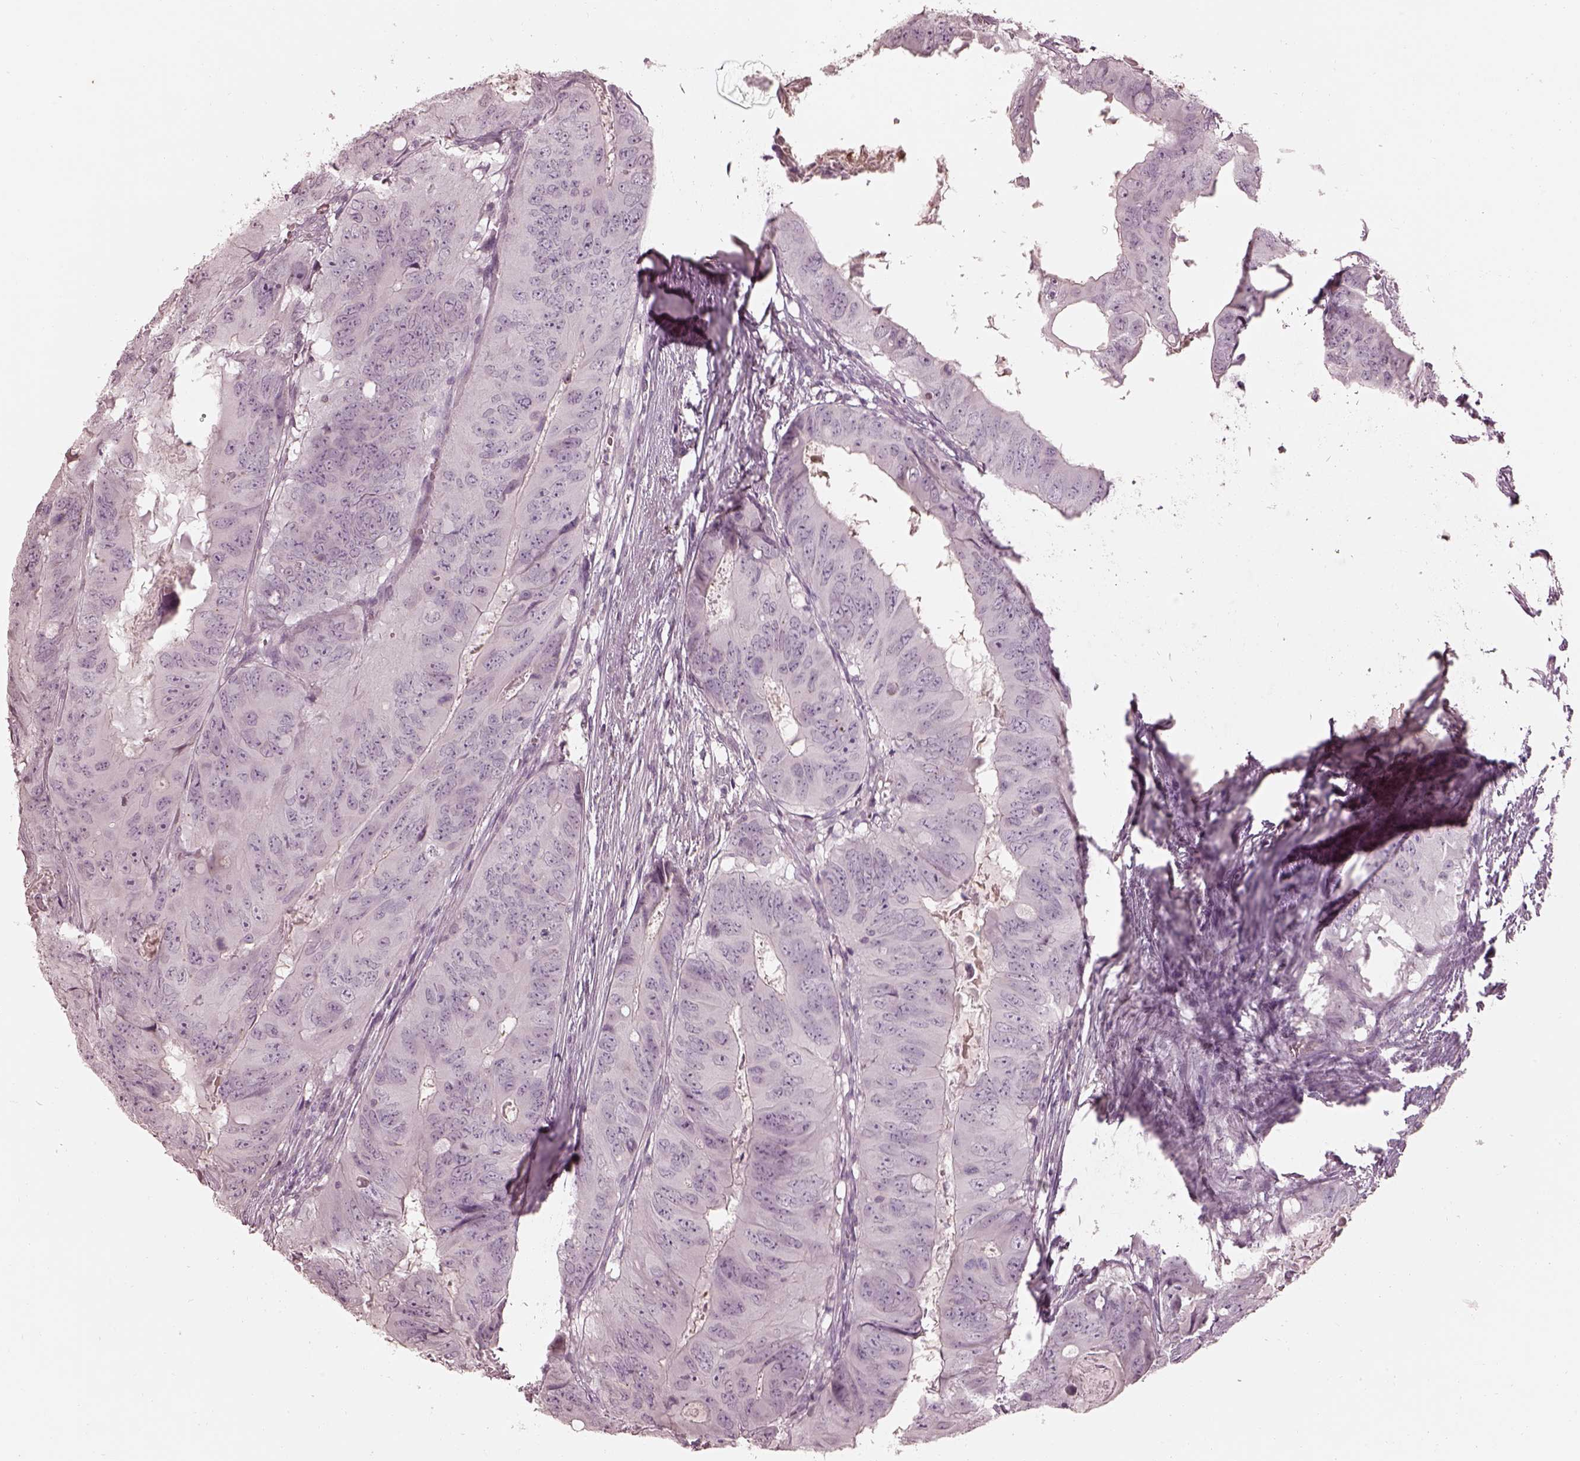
{"staining": {"intensity": "negative", "quantity": "none", "location": "none"}, "tissue": "colorectal cancer", "cell_type": "Tumor cells", "image_type": "cancer", "snomed": [{"axis": "morphology", "description": "Adenocarcinoma, NOS"}, {"axis": "topography", "description": "Colon"}], "caption": "High power microscopy histopathology image of an immunohistochemistry (IHC) photomicrograph of colorectal cancer (adenocarcinoma), revealing no significant positivity in tumor cells.", "gene": "TLX3", "patient": {"sex": "male", "age": 79}}